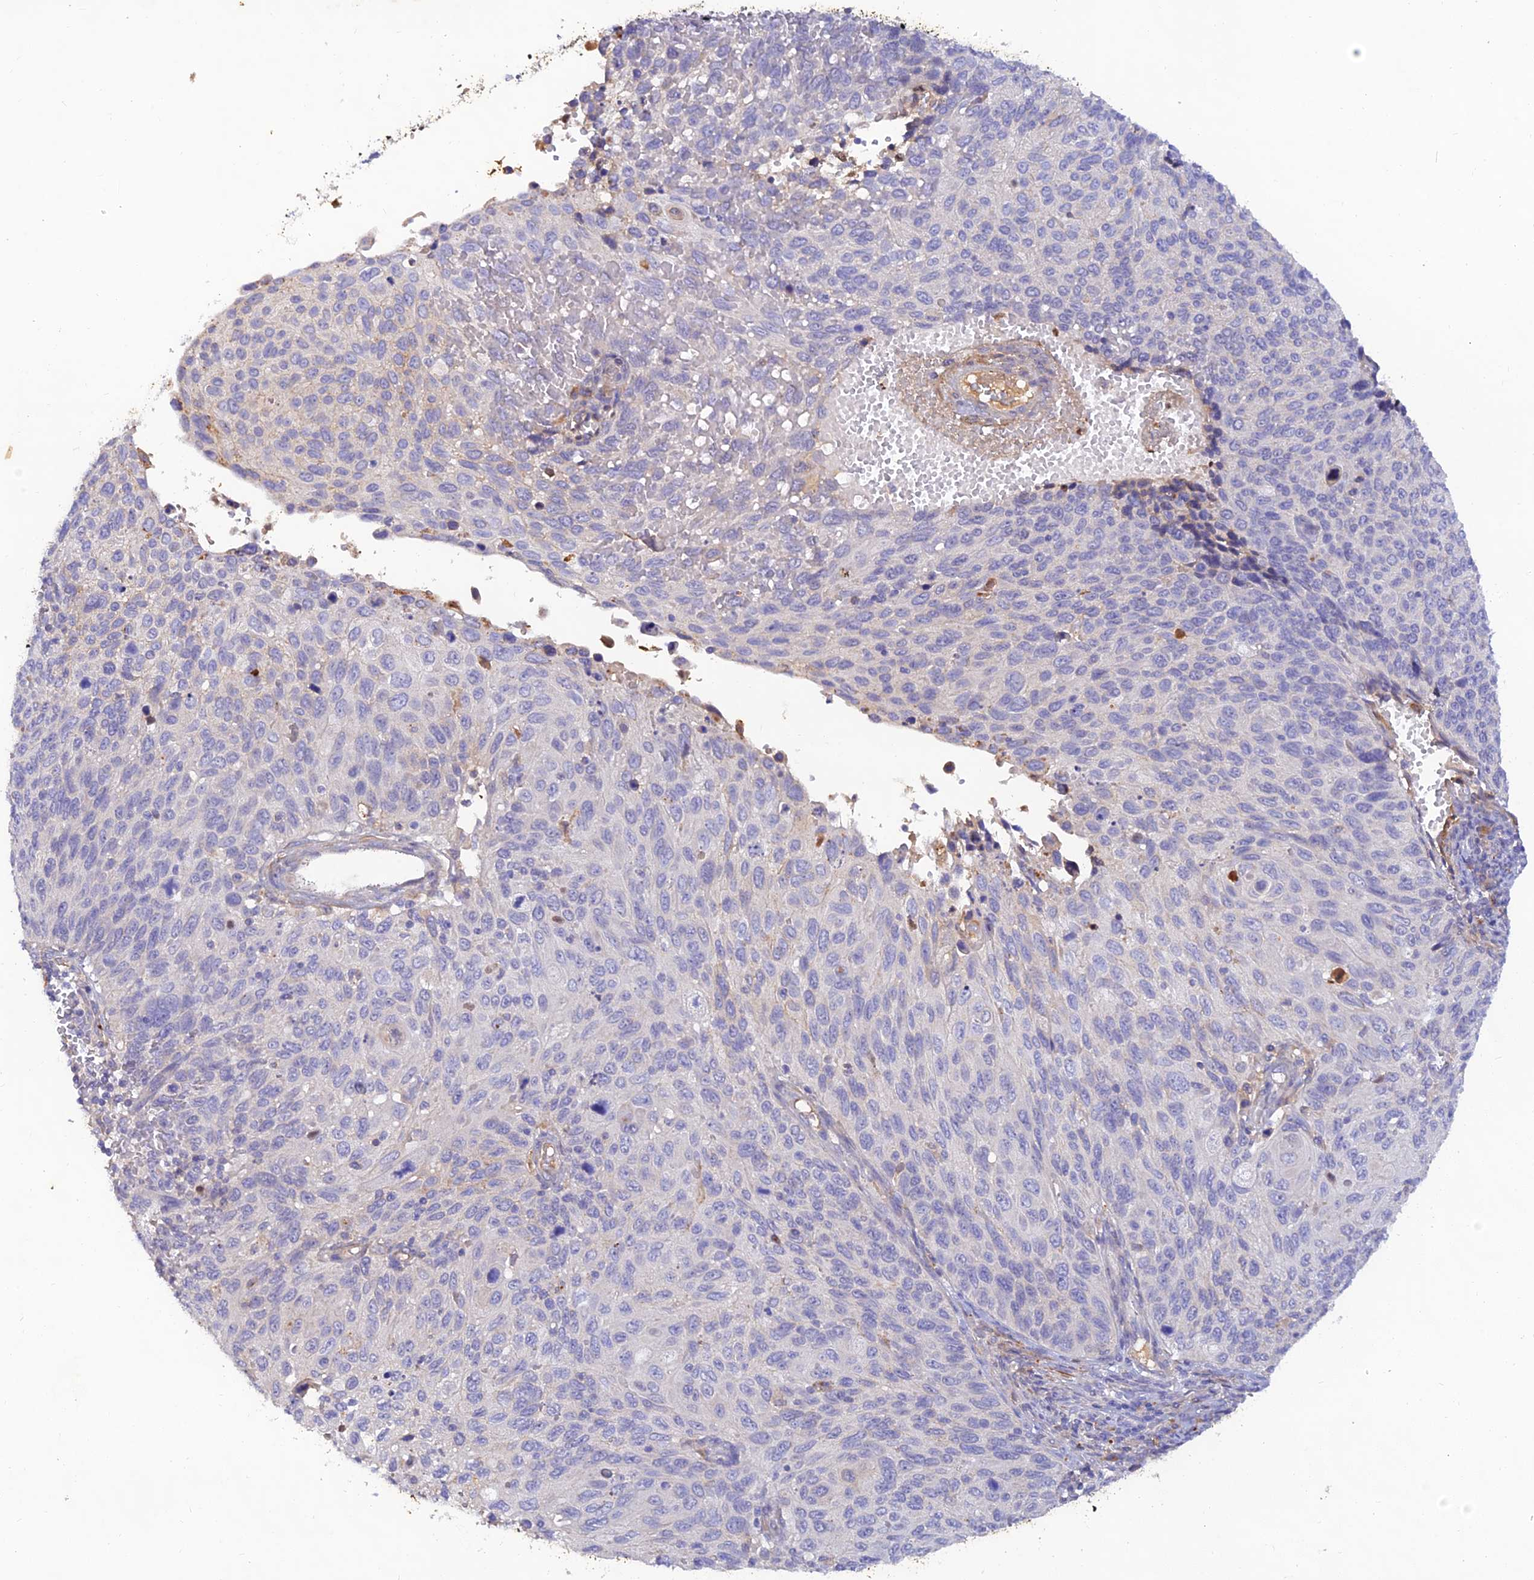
{"staining": {"intensity": "negative", "quantity": "none", "location": "none"}, "tissue": "cervical cancer", "cell_type": "Tumor cells", "image_type": "cancer", "snomed": [{"axis": "morphology", "description": "Squamous cell carcinoma, NOS"}, {"axis": "topography", "description": "Cervix"}], "caption": "Photomicrograph shows no significant protein staining in tumor cells of cervical cancer (squamous cell carcinoma). (Stains: DAB IHC with hematoxylin counter stain, Microscopy: brightfield microscopy at high magnification).", "gene": "ACSM5", "patient": {"sex": "female", "age": 70}}